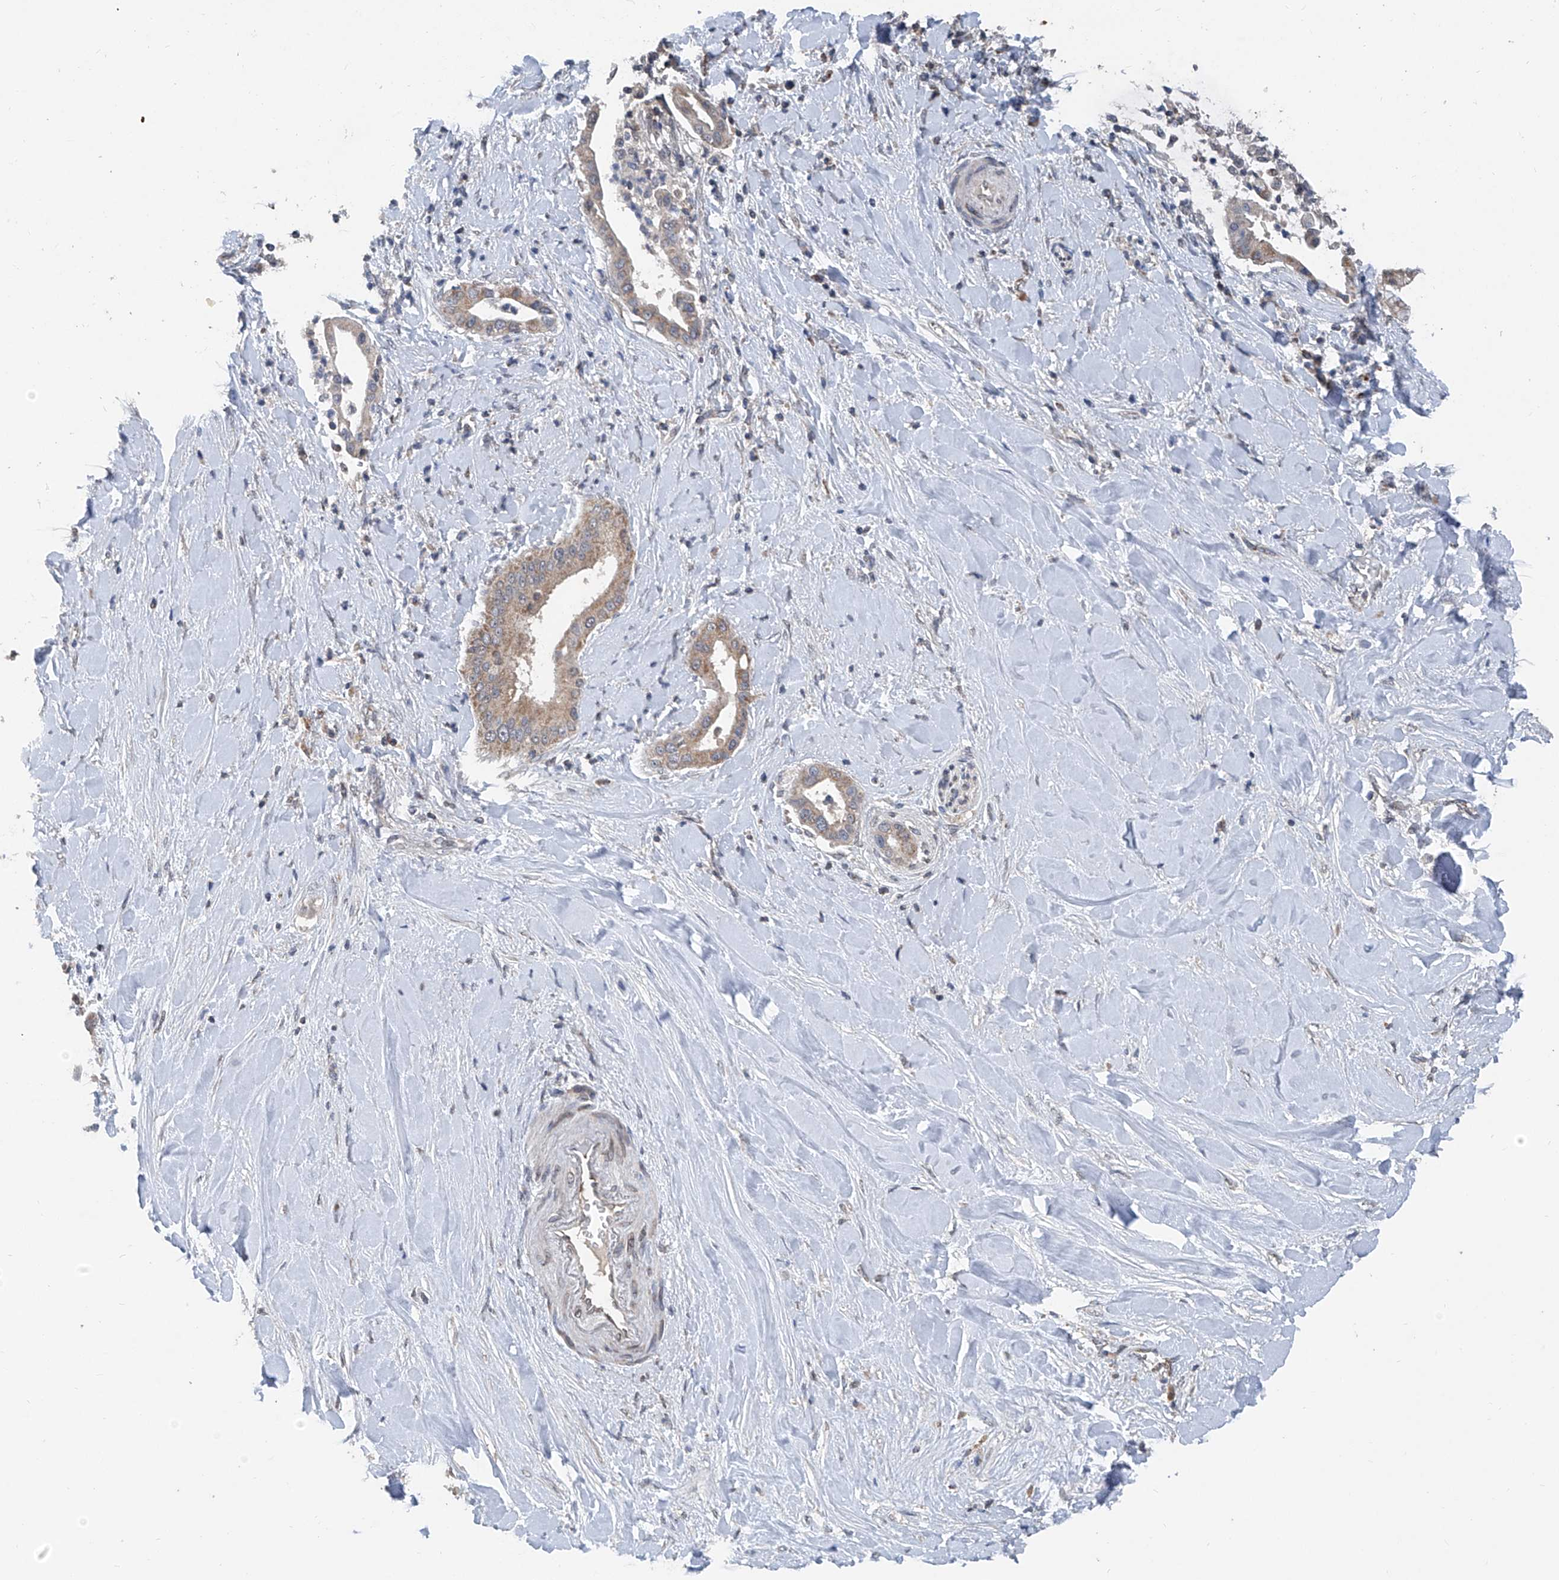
{"staining": {"intensity": "weak", "quantity": ">75%", "location": "cytoplasmic/membranous"}, "tissue": "liver cancer", "cell_type": "Tumor cells", "image_type": "cancer", "snomed": [{"axis": "morphology", "description": "Cholangiocarcinoma"}, {"axis": "topography", "description": "Liver"}], "caption": "This is a histology image of immunohistochemistry (IHC) staining of liver cancer (cholangiocarcinoma), which shows weak staining in the cytoplasmic/membranous of tumor cells.", "gene": "BCKDHB", "patient": {"sex": "female", "age": 54}}